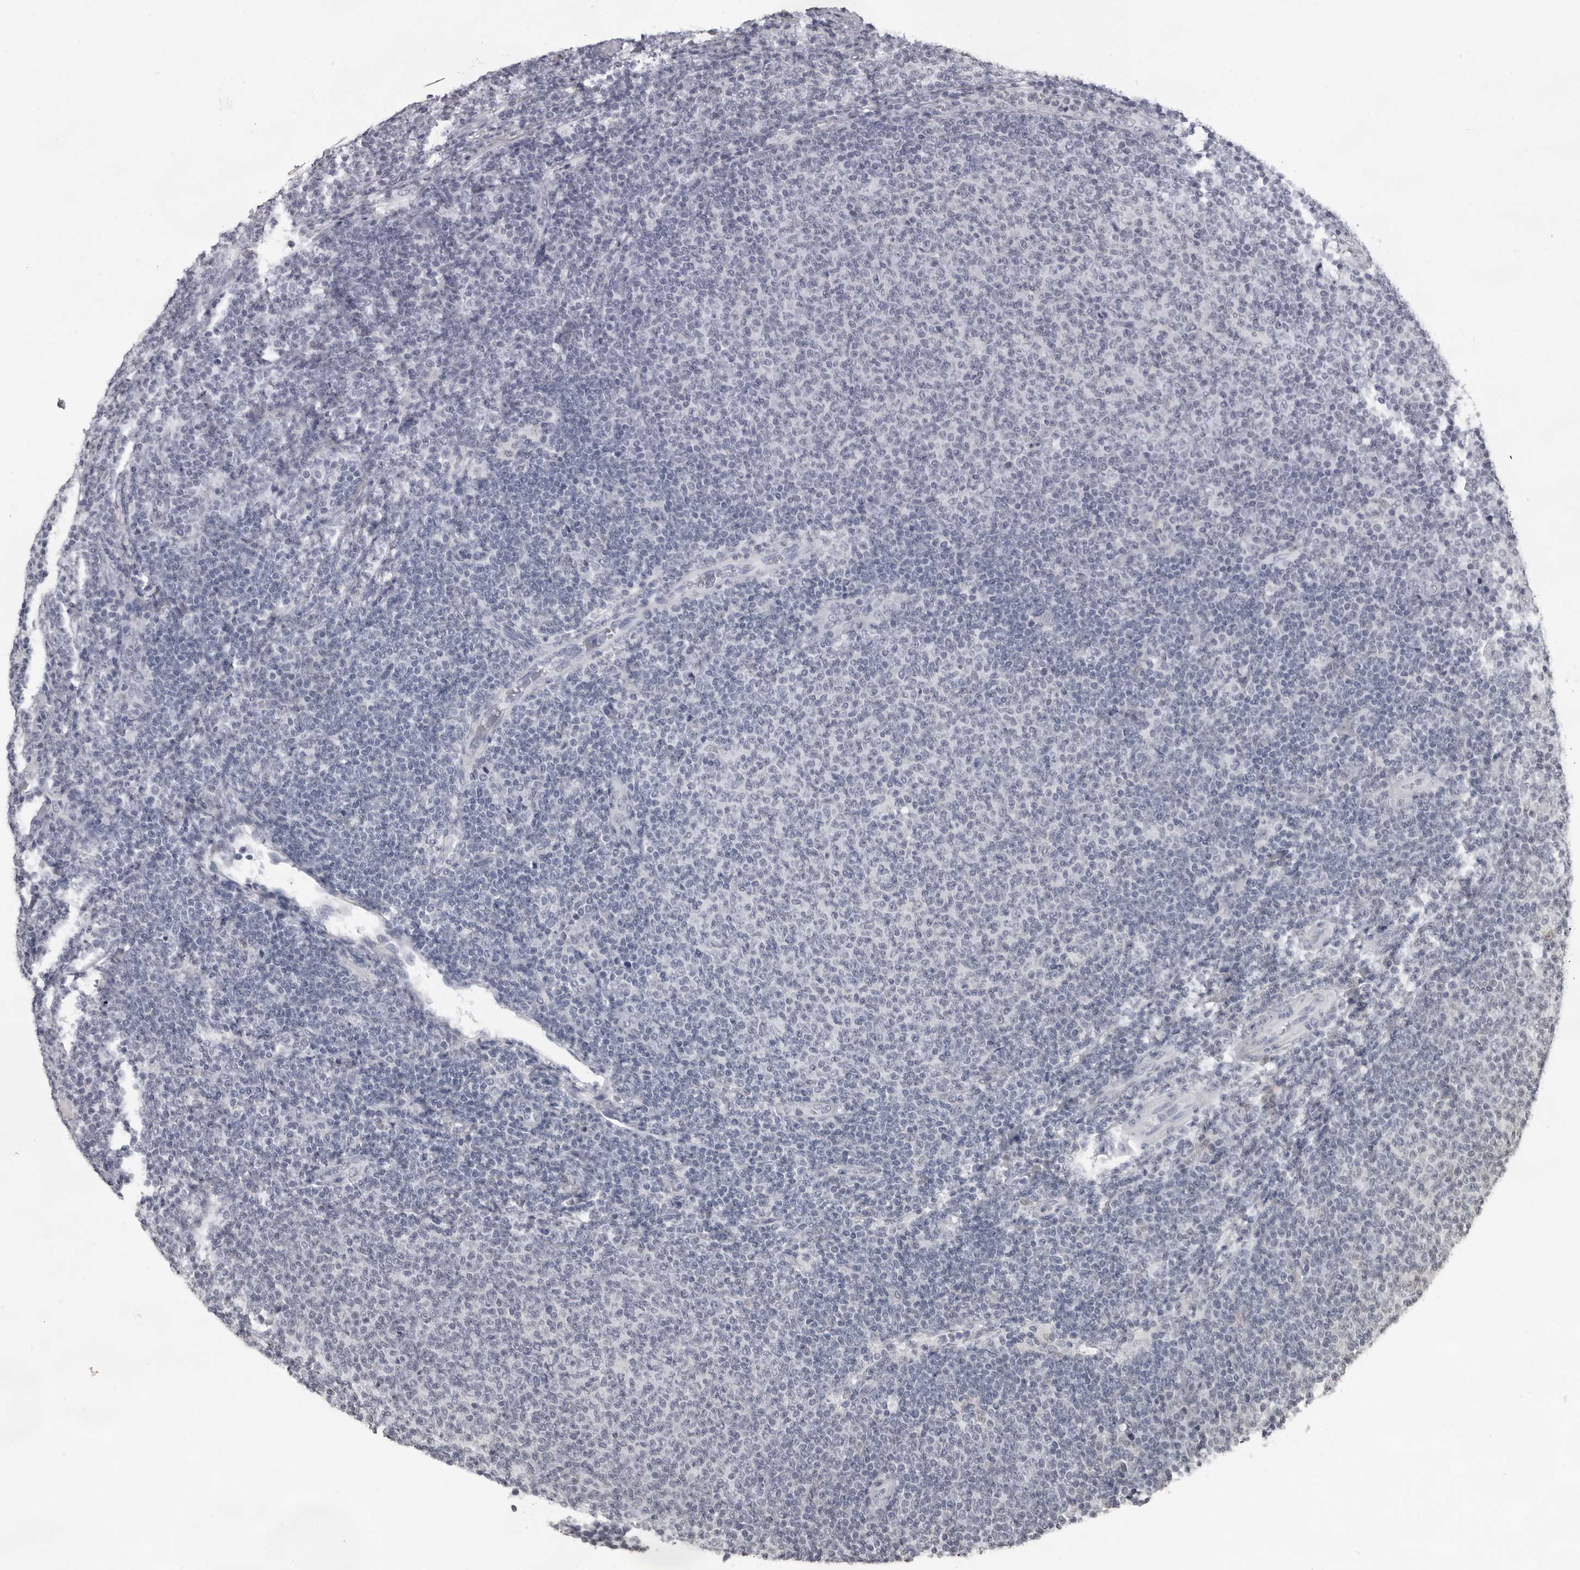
{"staining": {"intensity": "negative", "quantity": "none", "location": "none"}, "tissue": "lymphoma", "cell_type": "Tumor cells", "image_type": "cancer", "snomed": [{"axis": "morphology", "description": "Malignant lymphoma, non-Hodgkin's type, Low grade"}, {"axis": "topography", "description": "Lymph node"}], "caption": "IHC of malignant lymphoma, non-Hodgkin's type (low-grade) exhibits no positivity in tumor cells.", "gene": "LZIC", "patient": {"sex": "male", "age": 66}}